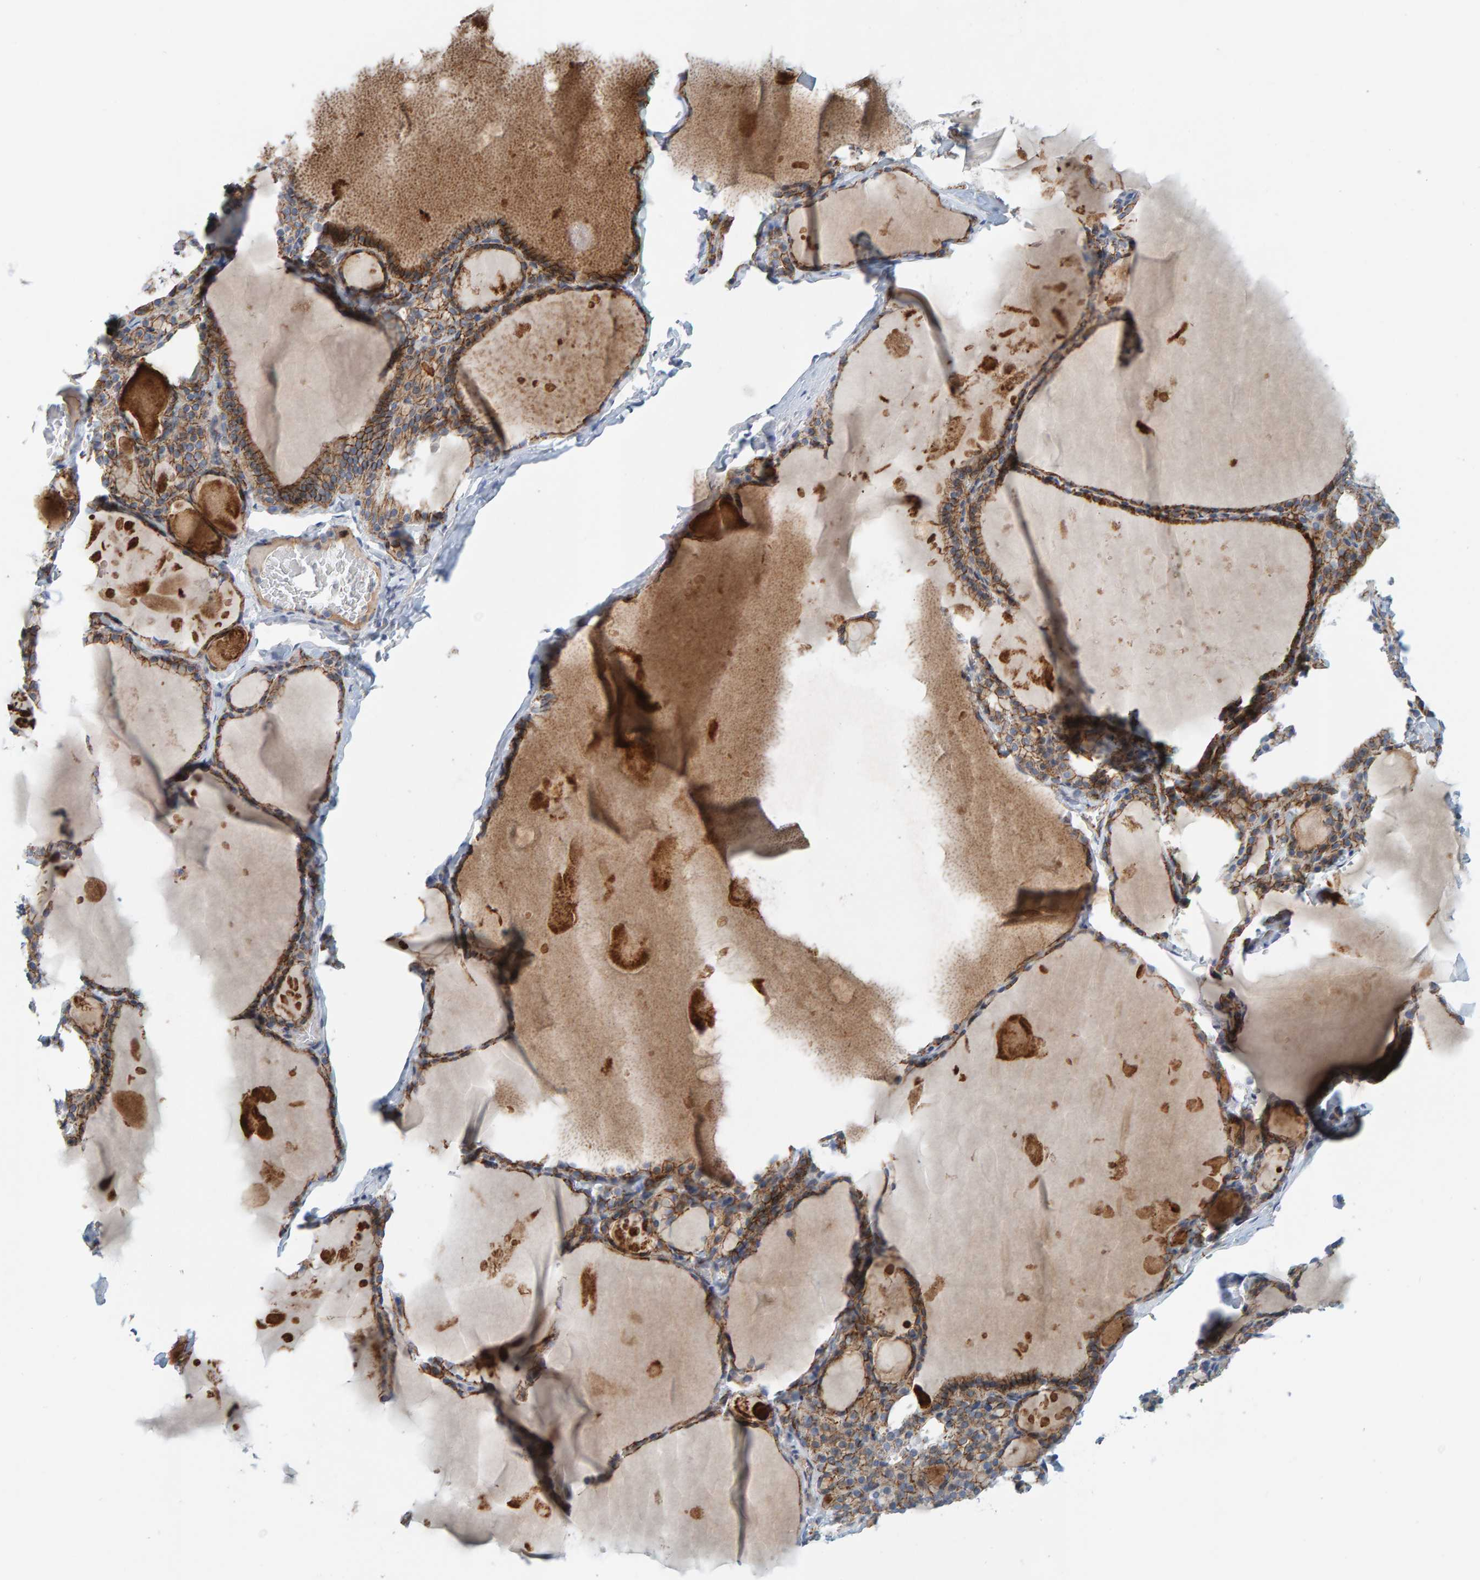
{"staining": {"intensity": "moderate", "quantity": ">75%", "location": "cytoplasmic/membranous"}, "tissue": "thyroid gland", "cell_type": "Glandular cells", "image_type": "normal", "snomed": [{"axis": "morphology", "description": "Normal tissue, NOS"}, {"axis": "topography", "description": "Thyroid gland"}], "caption": "Thyroid gland stained with DAB immunohistochemistry displays medium levels of moderate cytoplasmic/membranous positivity in approximately >75% of glandular cells.", "gene": "KRBA2", "patient": {"sex": "male", "age": 56}}